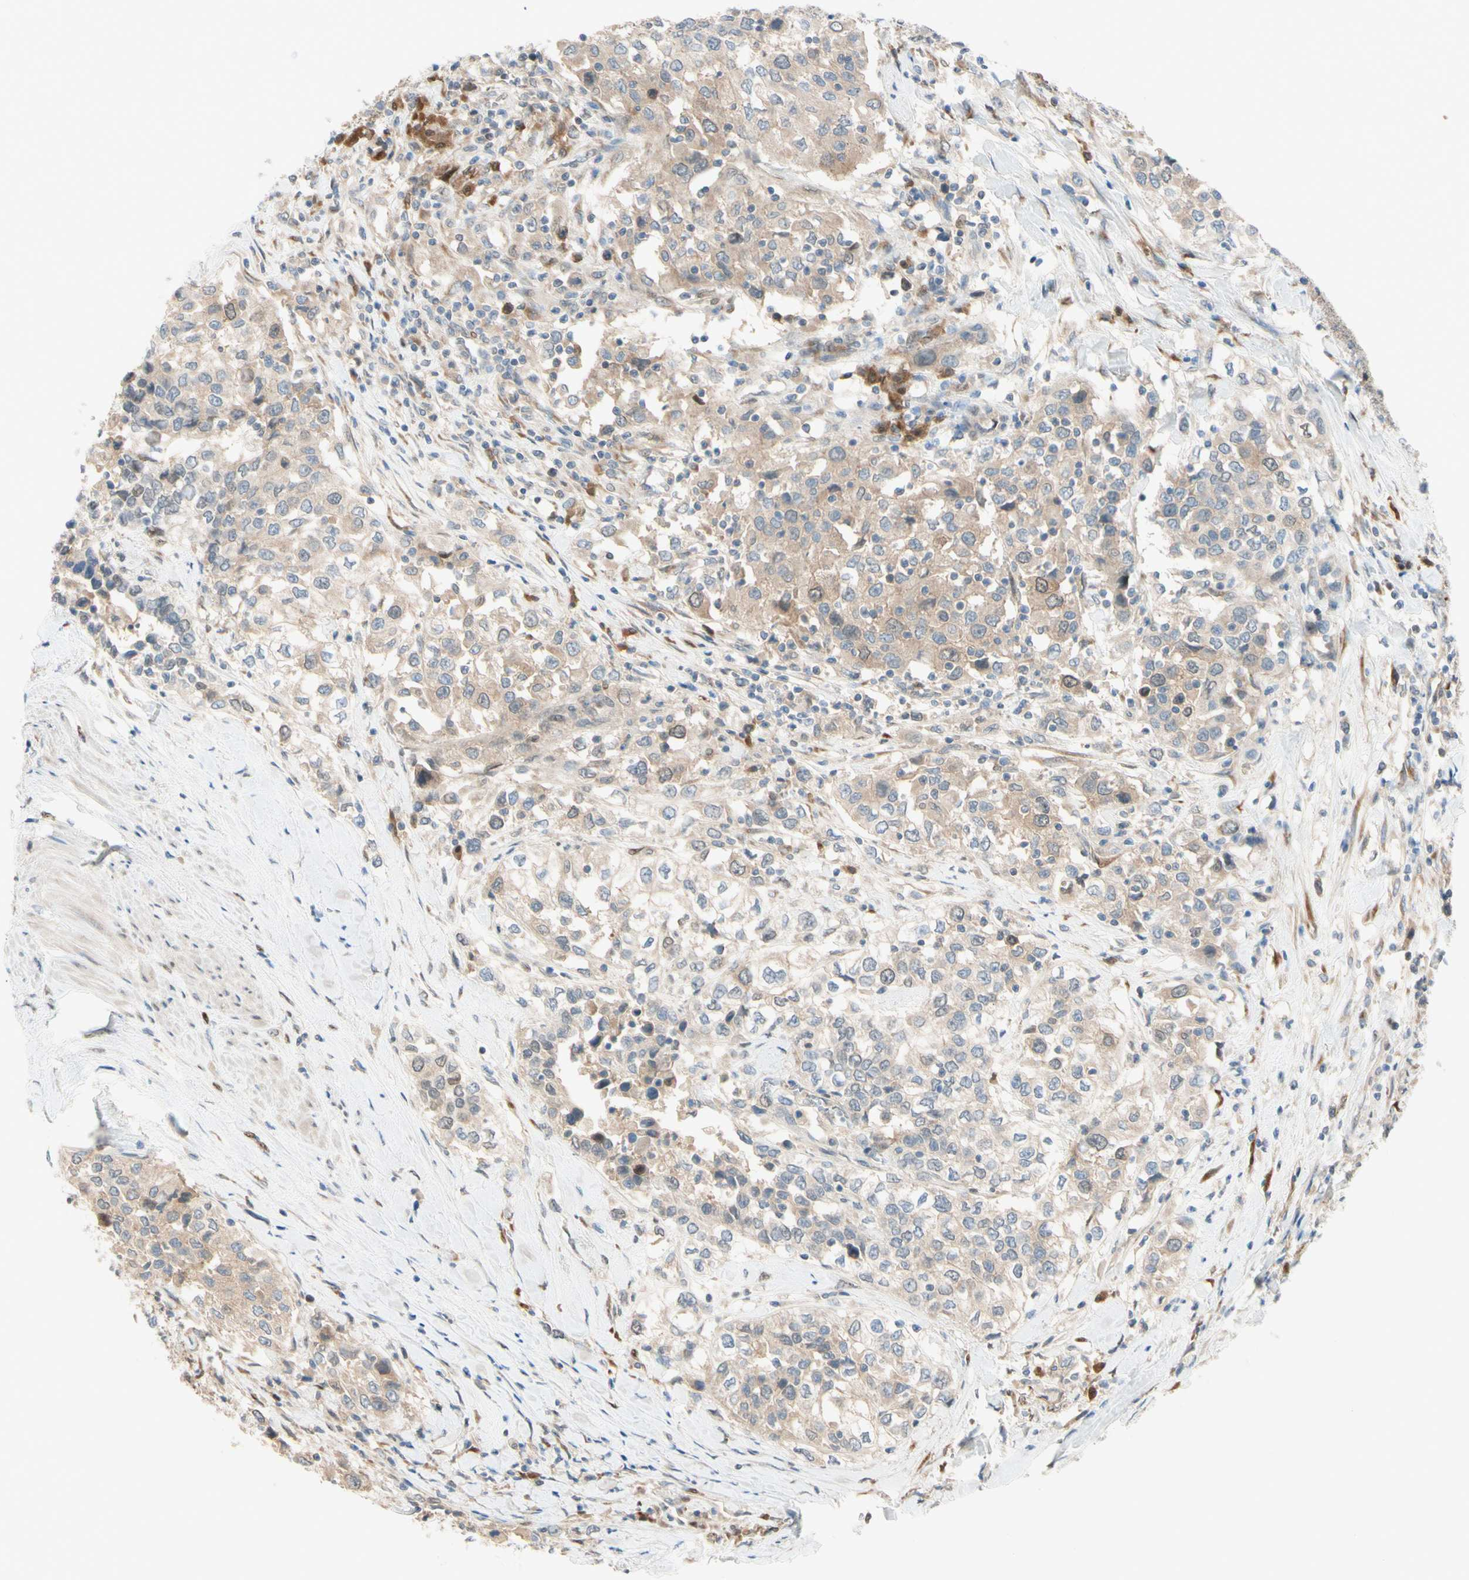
{"staining": {"intensity": "weak", "quantity": ">75%", "location": "cytoplasmic/membranous"}, "tissue": "urothelial cancer", "cell_type": "Tumor cells", "image_type": "cancer", "snomed": [{"axis": "morphology", "description": "Urothelial carcinoma, High grade"}, {"axis": "topography", "description": "Urinary bladder"}], "caption": "Tumor cells display weak cytoplasmic/membranous expression in approximately >75% of cells in high-grade urothelial carcinoma.", "gene": "PTTG1", "patient": {"sex": "female", "age": 80}}